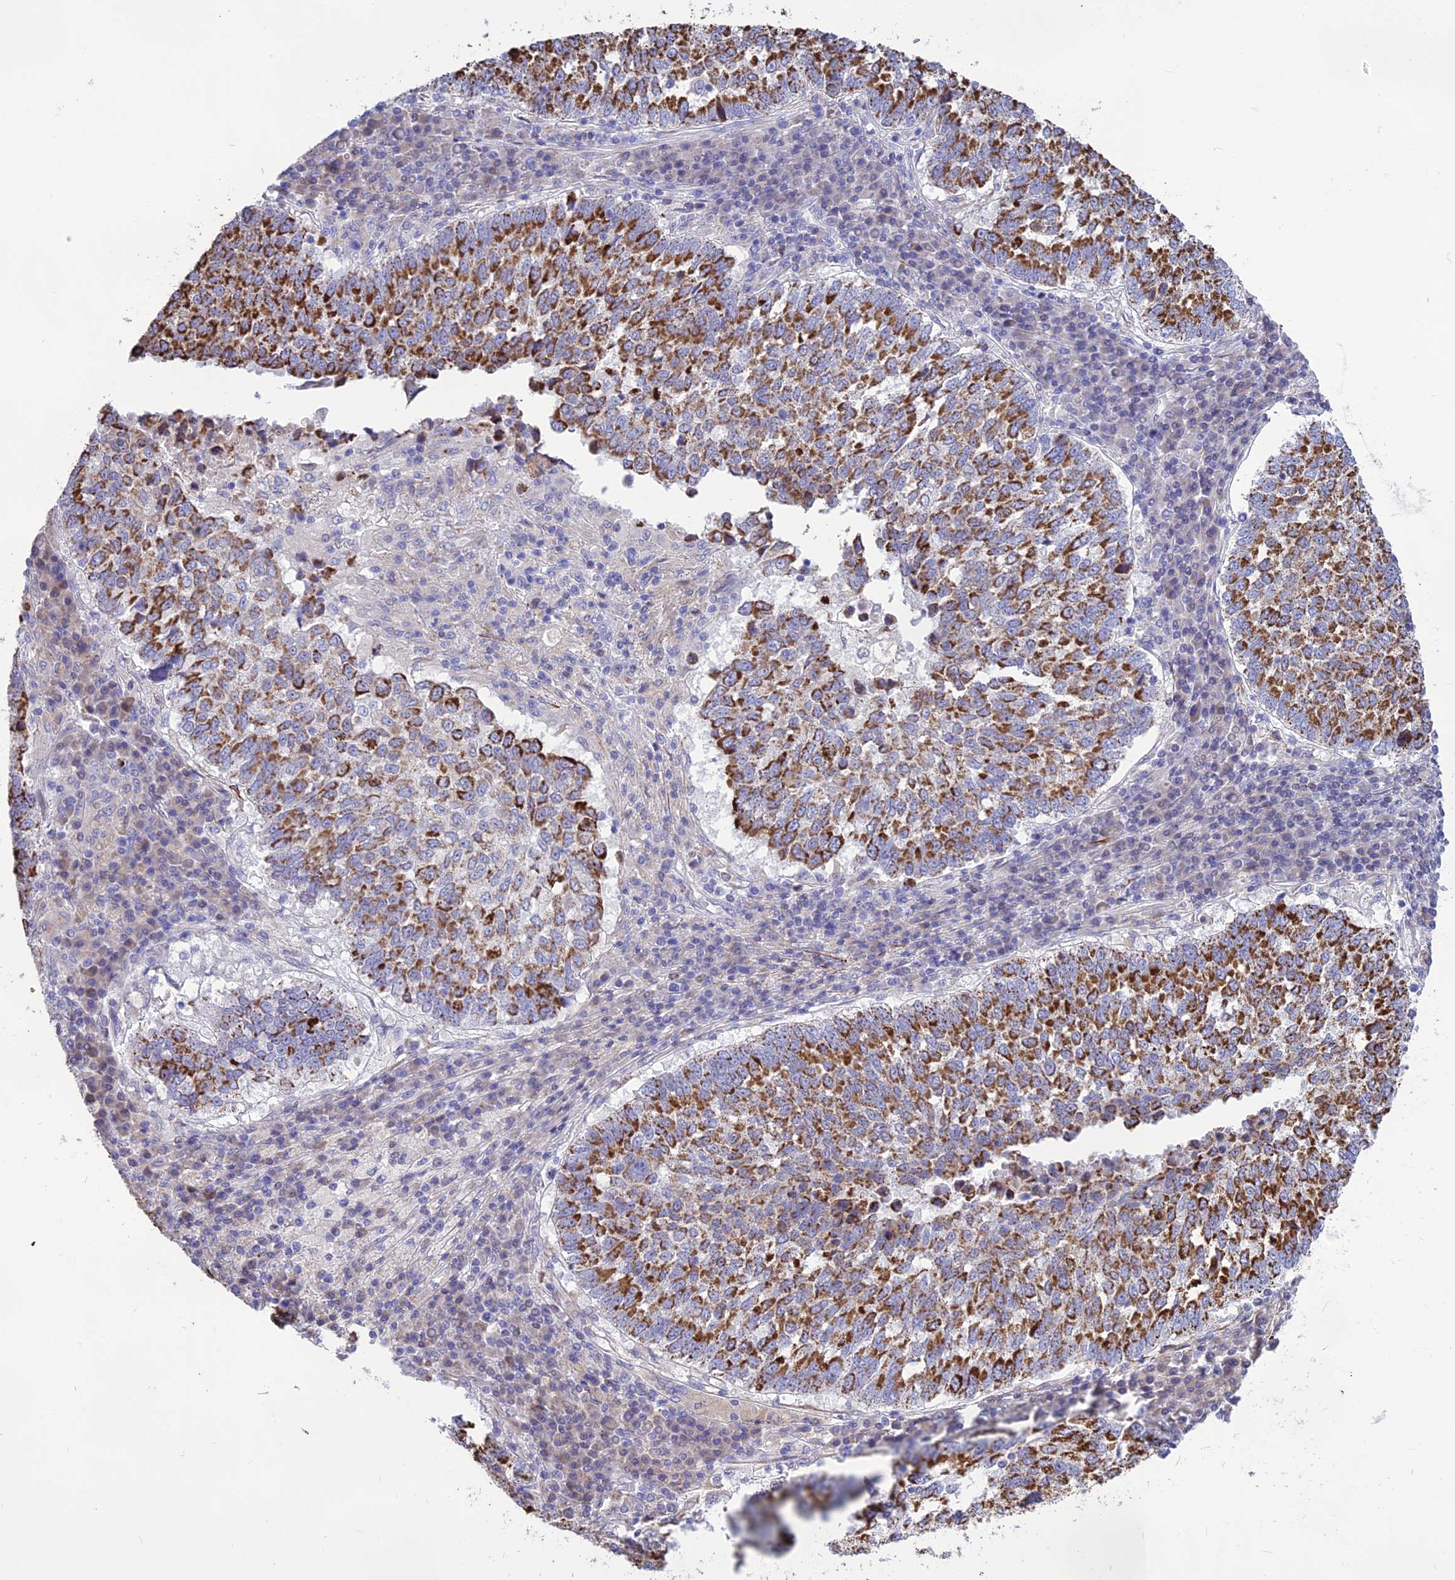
{"staining": {"intensity": "strong", "quantity": ">75%", "location": "cytoplasmic/membranous"}, "tissue": "lung cancer", "cell_type": "Tumor cells", "image_type": "cancer", "snomed": [{"axis": "morphology", "description": "Squamous cell carcinoma, NOS"}, {"axis": "topography", "description": "Lung"}], "caption": "Approximately >75% of tumor cells in human squamous cell carcinoma (lung) display strong cytoplasmic/membranous protein positivity as visualized by brown immunohistochemical staining.", "gene": "DOC2B", "patient": {"sex": "male", "age": 73}}